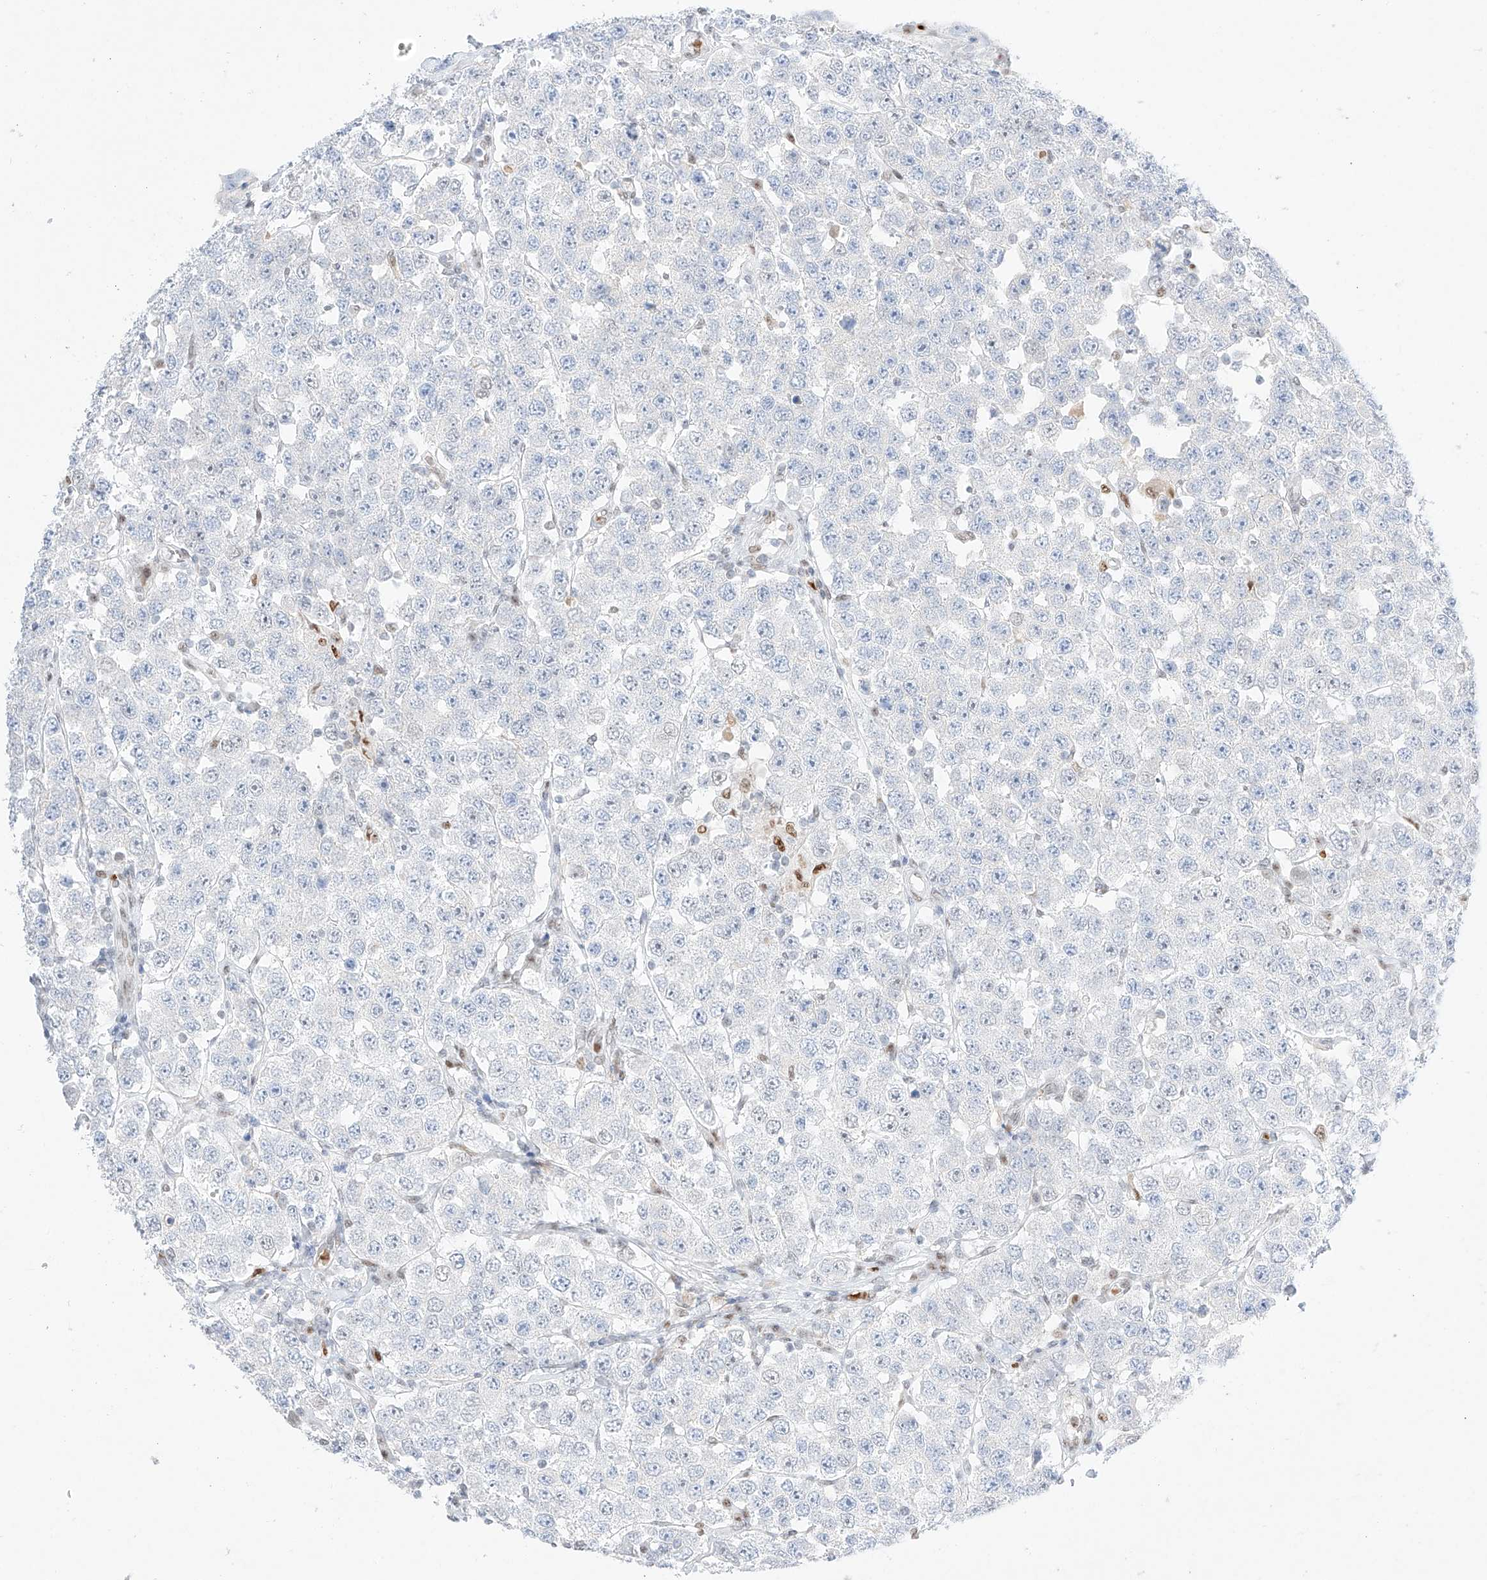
{"staining": {"intensity": "negative", "quantity": "none", "location": "none"}, "tissue": "testis cancer", "cell_type": "Tumor cells", "image_type": "cancer", "snomed": [{"axis": "morphology", "description": "Seminoma, NOS"}, {"axis": "topography", "description": "Testis"}], "caption": "Tumor cells show no significant staining in testis cancer.", "gene": "APIP", "patient": {"sex": "male", "age": 28}}